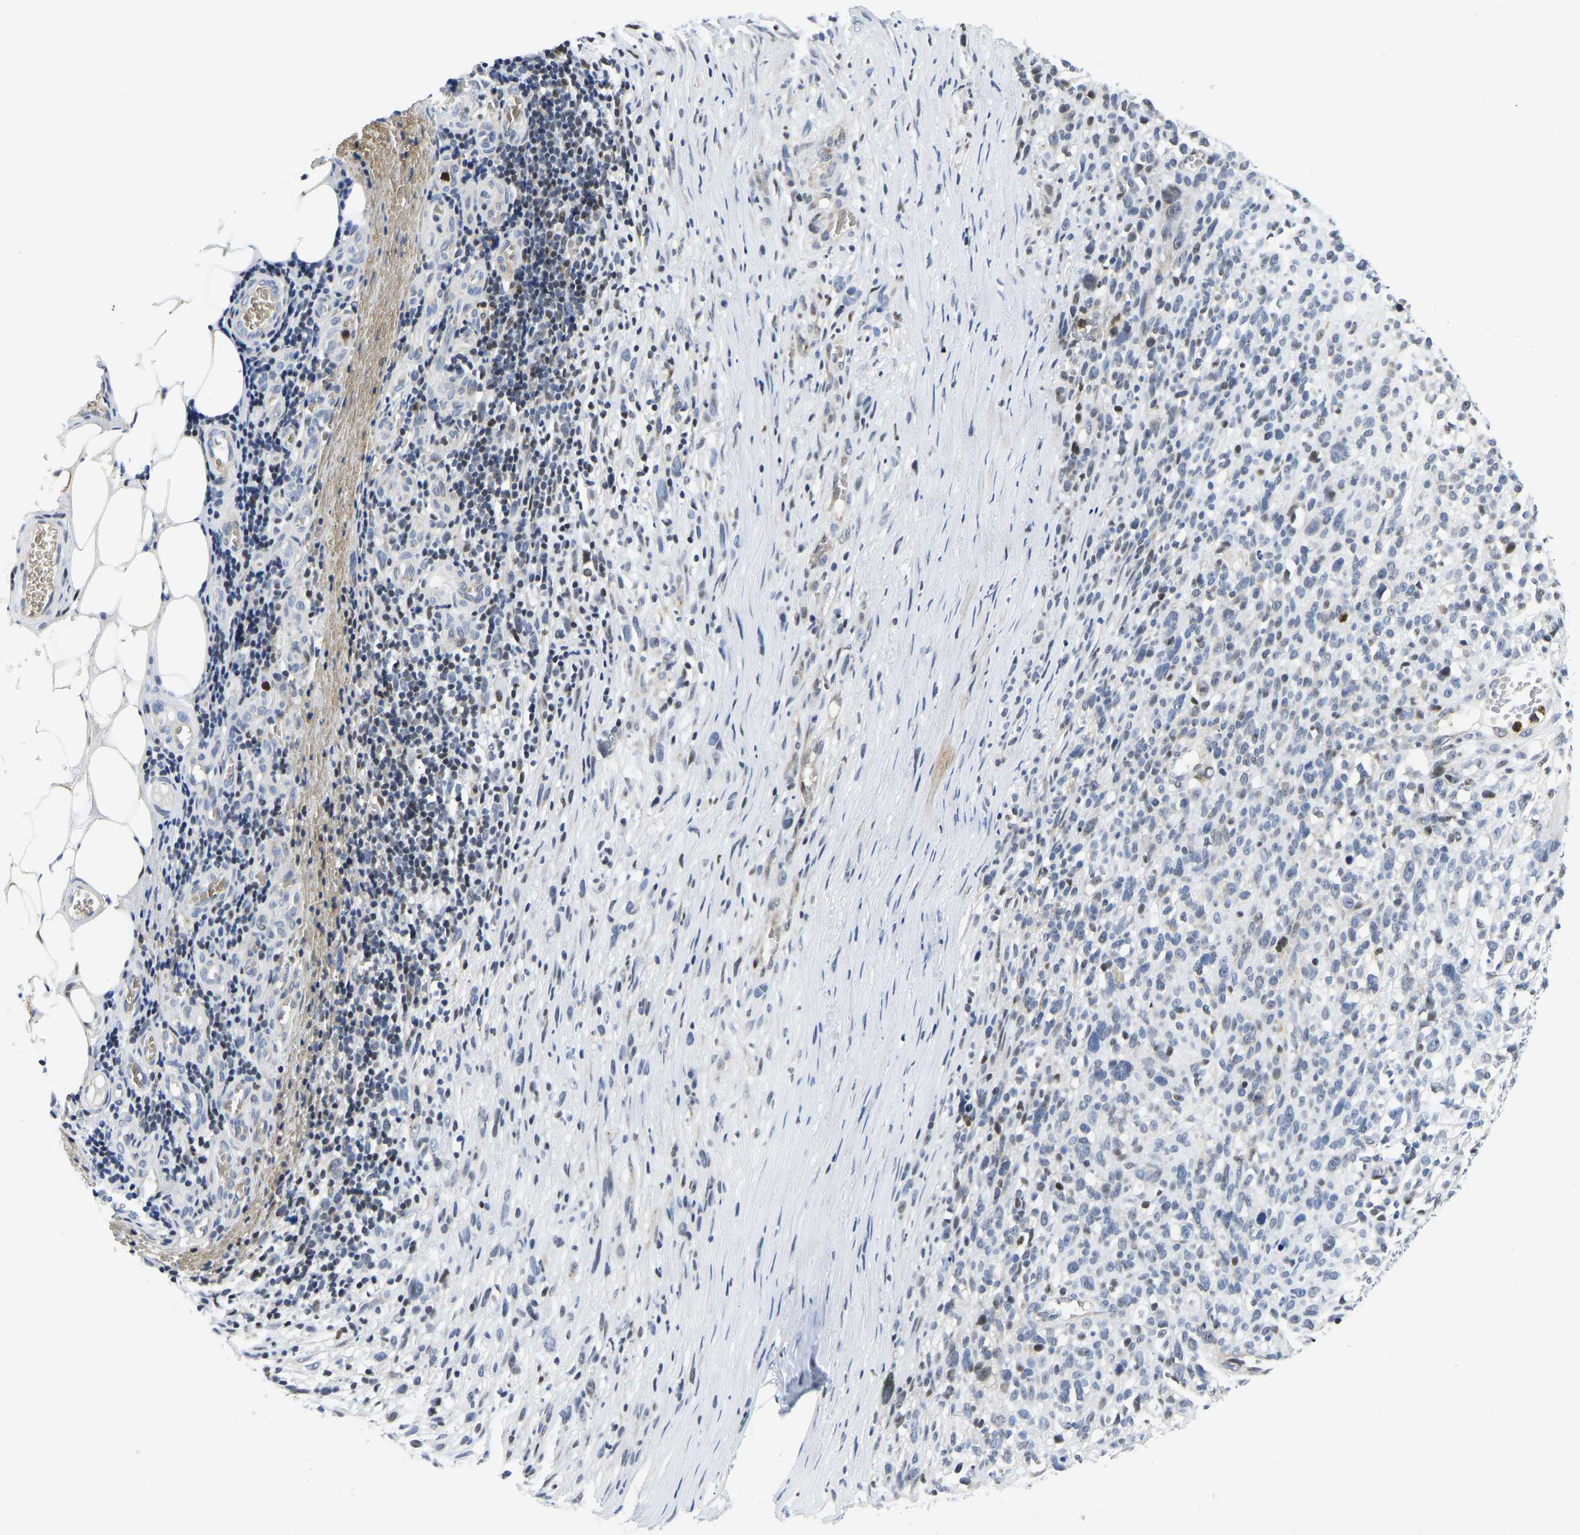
{"staining": {"intensity": "negative", "quantity": "none", "location": "none"}, "tissue": "melanoma", "cell_type": "Tumor cells", "image_type": "cancer", "snomed": [{"axis": "morphology", "description": "Malignant melanoma, NOS"}, {"axis": "topography", "description": "Skin"}], "caption": "There is no significant staining in tumor cells of melanoma. (Immunohistochemistry, brightfield microscopy, high magnification).", "gene": "HDAC5", "patient": {"sex": "female", "age": 55}}